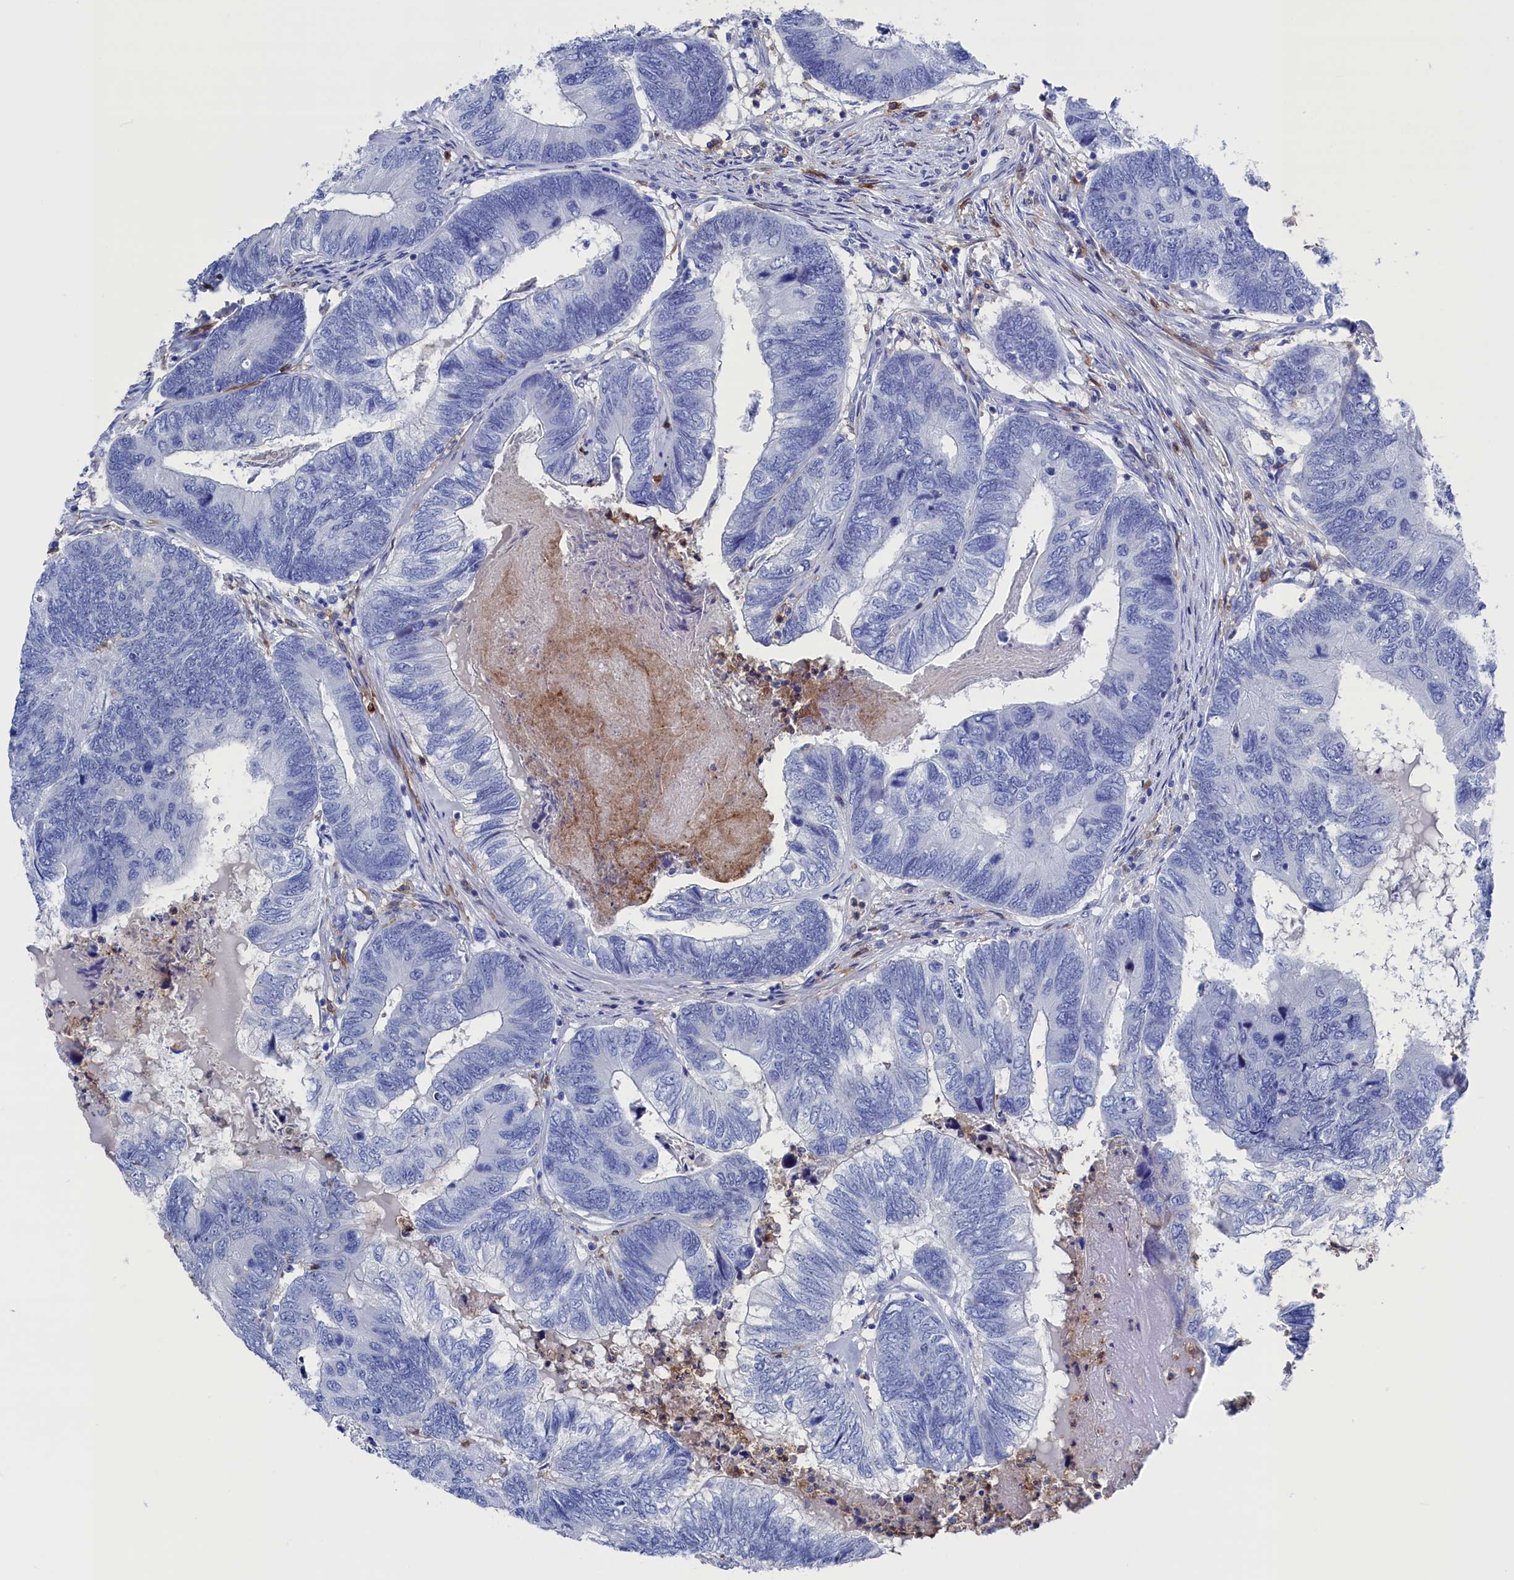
{"staining": {"intensity": "negative", "quantity": "none", "location": "none"}, "tissue": "colorectal cancer", "cell_type": "Tumor cells", "image_type": "cancer", "snomed": [{"axis": "morphology", "description": "Adenocarcinoma, NOS"}, {"axis": "topography", "description": "Colon"}], "caption": "A histopathology image of colorectal cancer (adenocarcinoma) stained for a protein demonstrates no brown staining in tumor cells. (DAB immunohistochemistry (IHC) visualized using brightfield microscopy, high magnification).", "gene": "TYROBP", "patient": {"sex": "female", "age": 67}}